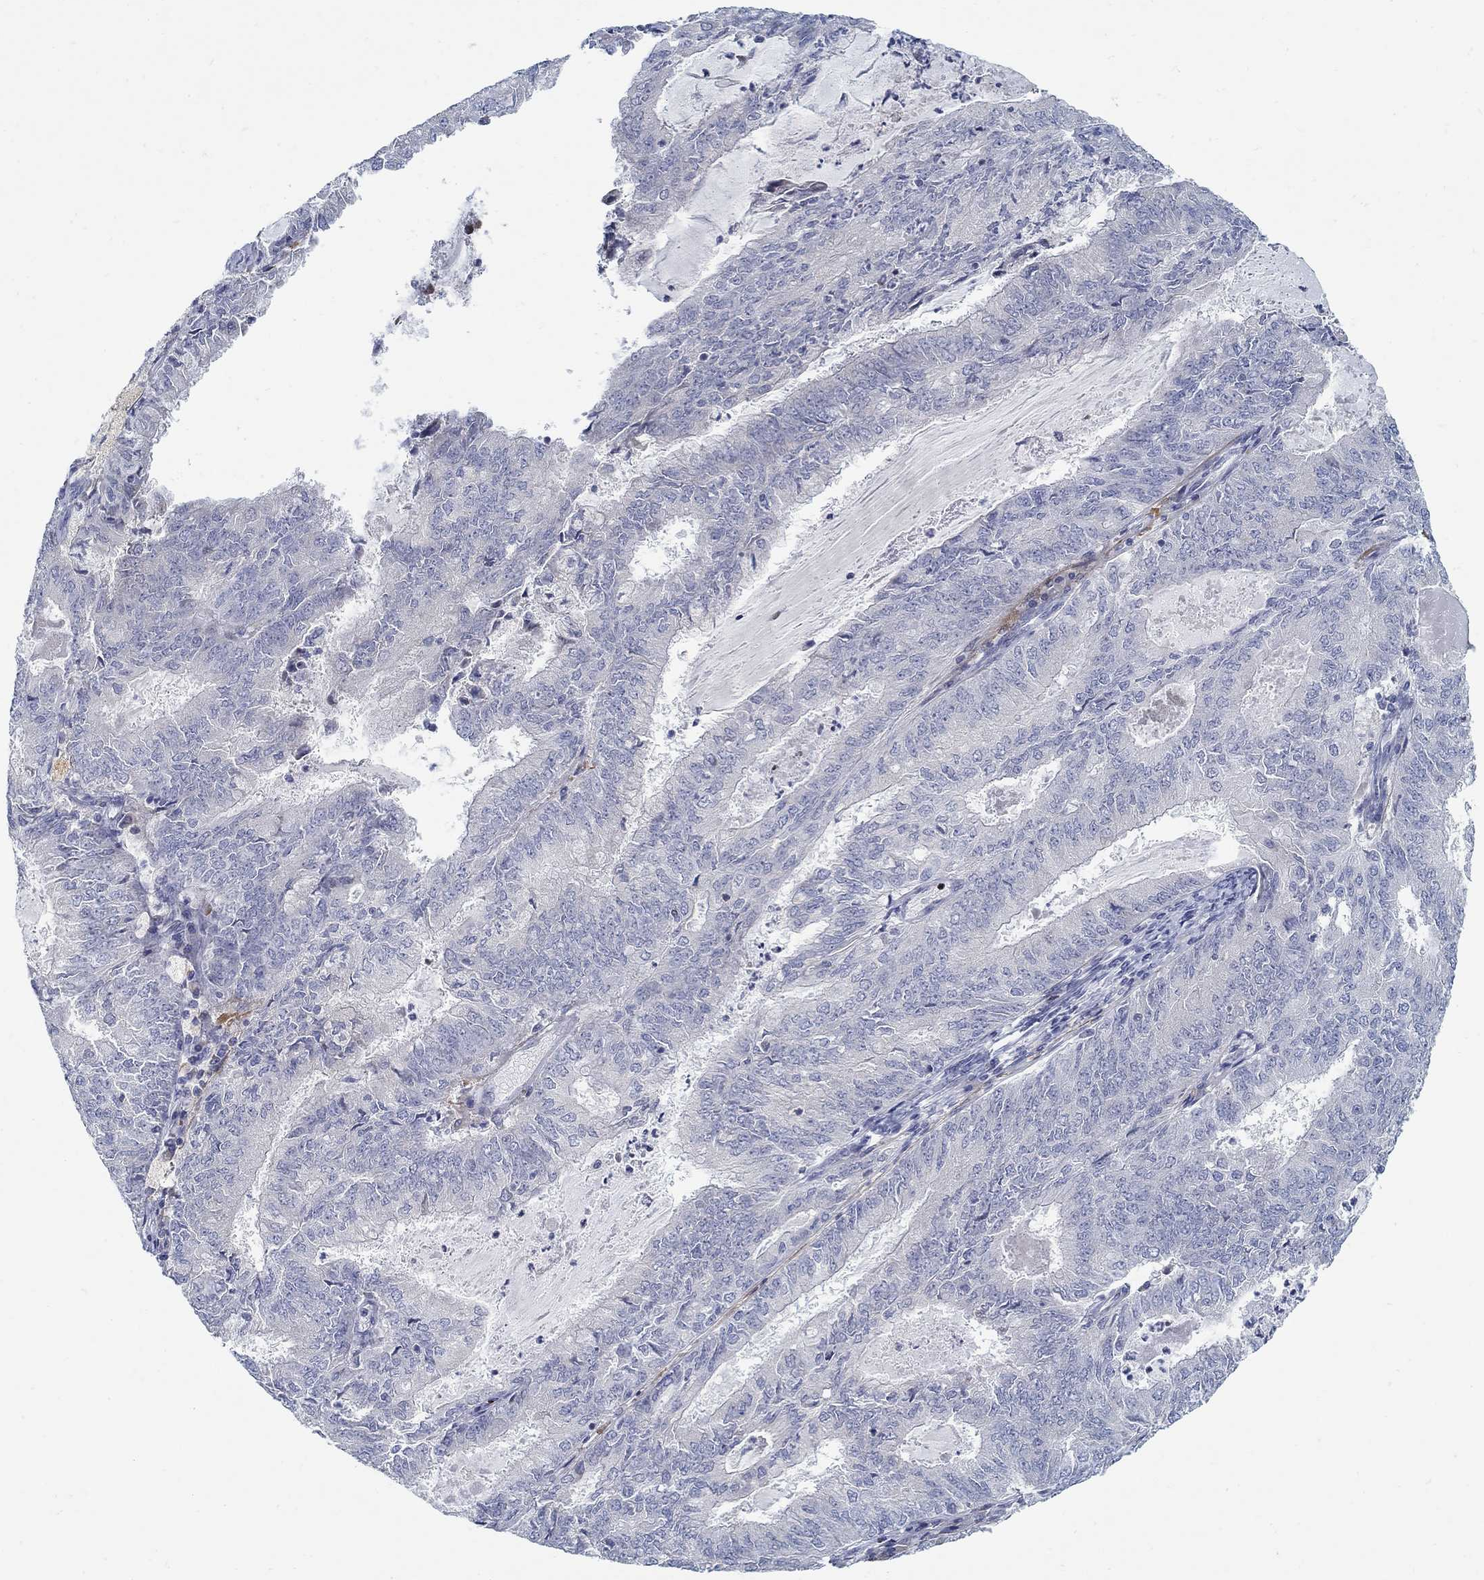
{"staining": {"intensity": "negative", "quantity": "none", "location": "none"}, "tissue": "endometrial cancer", "cell_type": "Tumor cells", "image_type": "cancer", "snomed": [{"axis": "morphology", "description": "Adenocarcinoma, NOS"}, {"axis": "topography", "description": "Endometrium"}], "caption": "Protein analysis of adenocarcinoma (endometrial) shows no significant expression in tumor cells. The staining was performed using DAB (3,3'-diaminobenzidine) to visualize the protein expression in brown, while the nuclei were stained in blue with hematoxylin (Magnification: 20x).", "gene": "ANO7", "patient": {"sex": "female", "age": 57}}